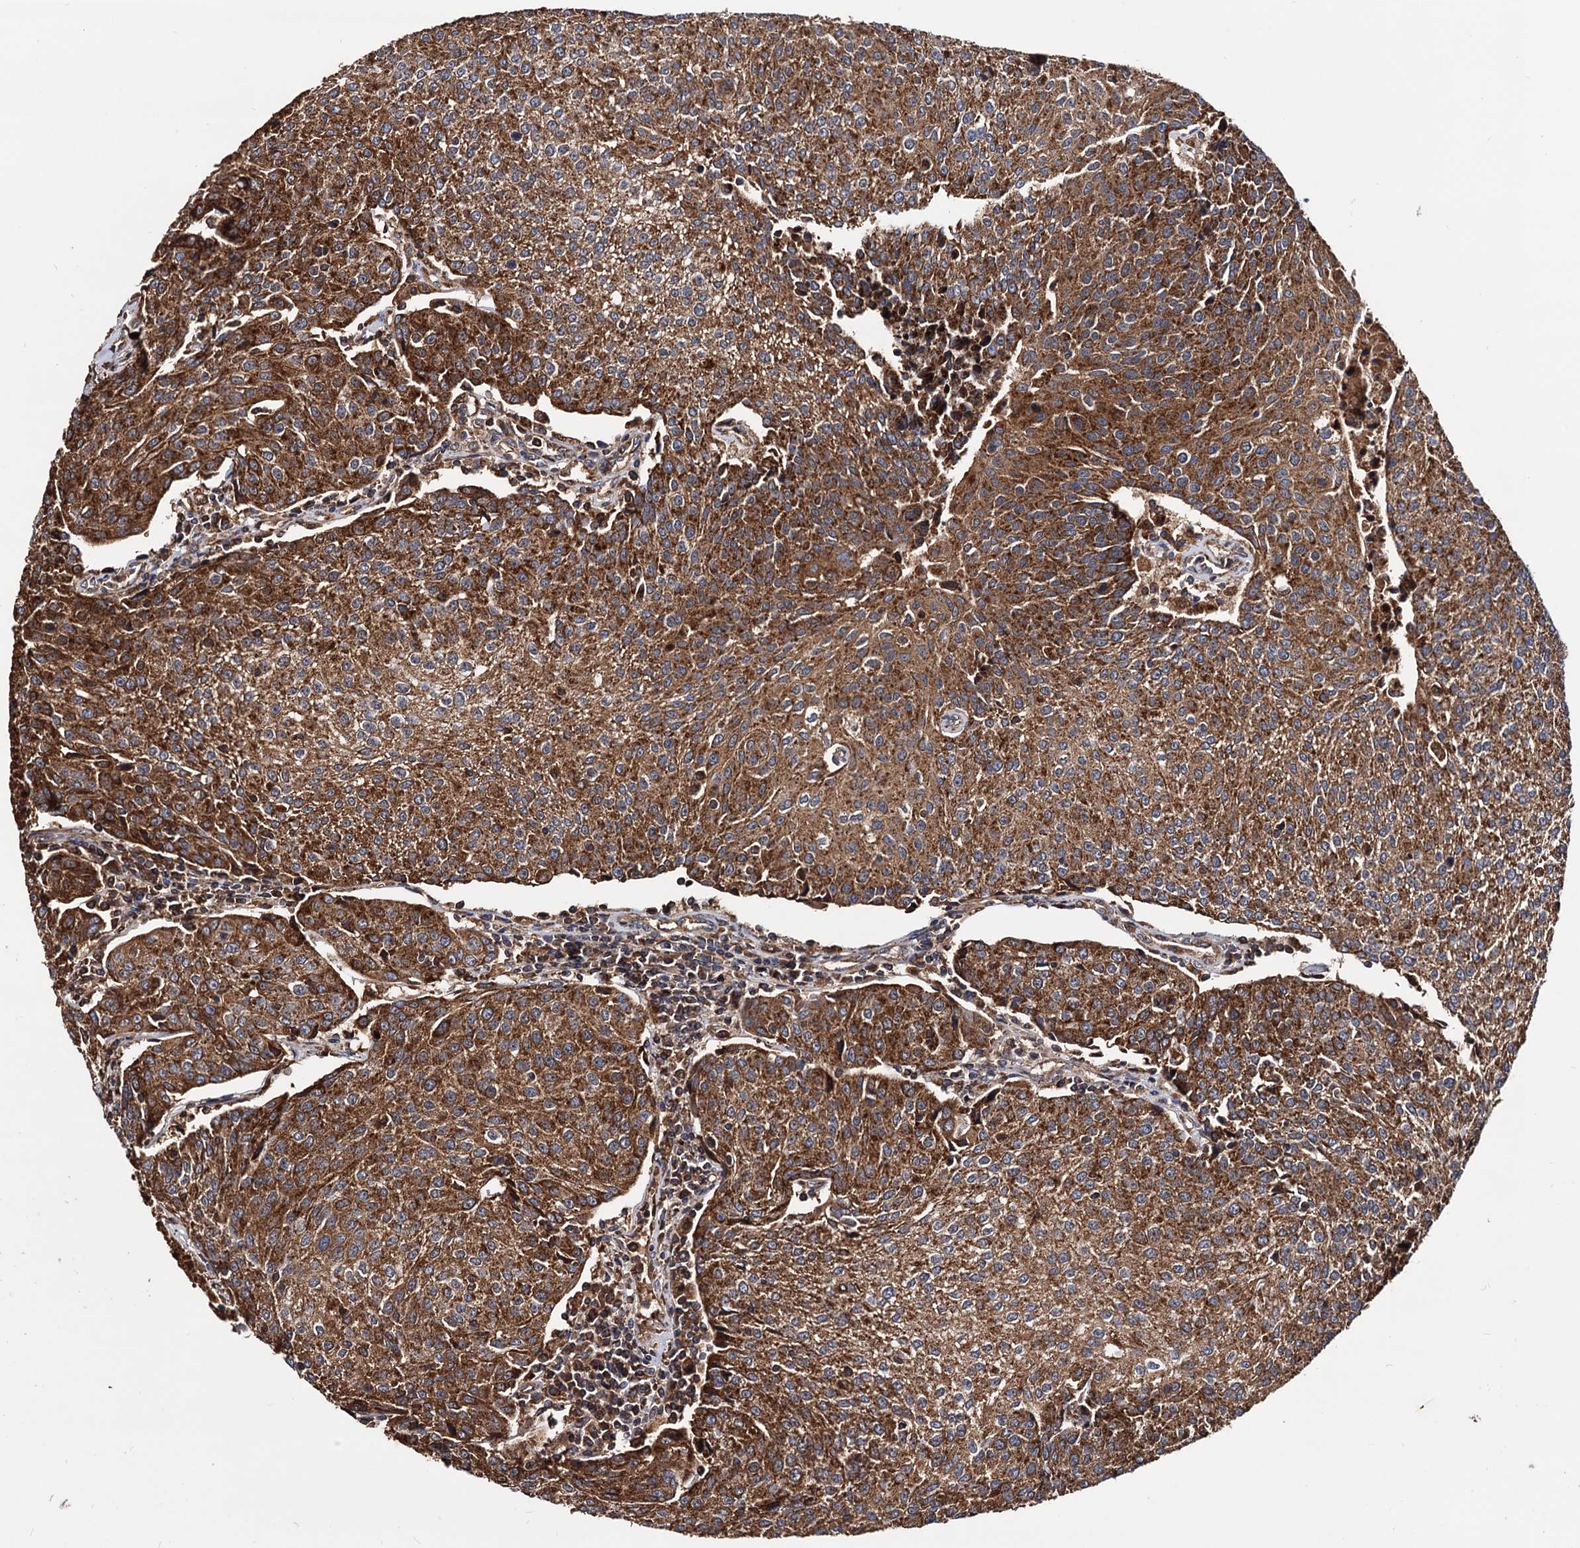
{"staining": {"intensity": "strong", "quantity": ">75%", "location": "cytoplasmic/membranous"}, "tissue": "urothelial cancer", "cell_type": "Tumor cells", "image_type": "cancer", "snomed": [{"axis": "morphology", "description": "Urothelial carcinoma, High grade"}, {"axis": "topography", "description": "Urinary bladder"}], "caption": "A brown stain labels strong cytoplasmic/membranous expression of a protein in human urothelial carcinoma (high-grade) tumor cells. The staining is performed using DAB (3,3'-diaminobenzidine) brown chromogen to label protein expression. The nuclei are counter-stained blue using hematoxylin.", "gene": "MRPL42", "patient": {"sex": "female", "age": 85}}